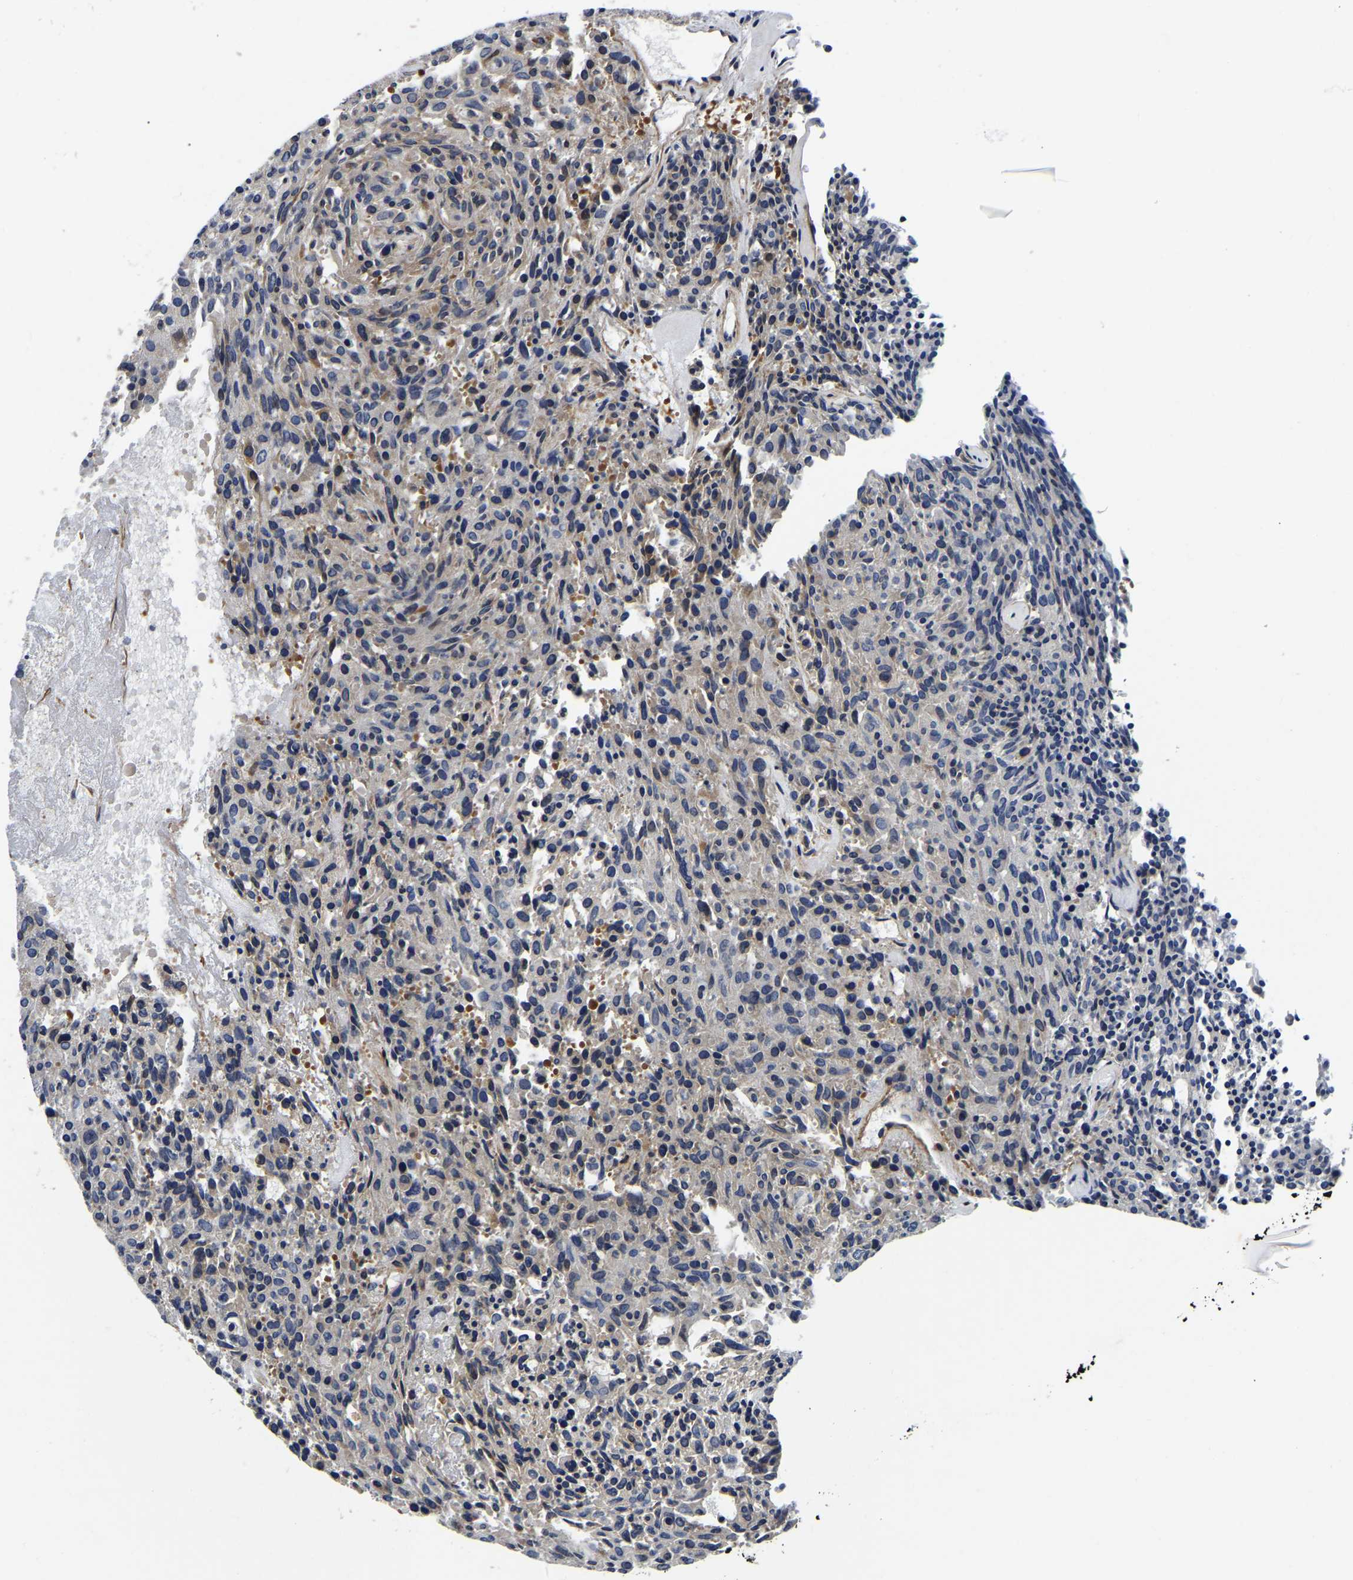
{"staining": {"intensity": "moderate", "quantity": "<25%", "location": "cytoplasmic/membranous"}, "tissue": "carcinoid", "cell_type": "Tumor cells", "image_type": "cancer", "snomed": [{"axis": "morphology", "description": "Carcinoid, malignant, NOS"}, {"axis": "topography", "description": "Pancreas"}], "caption": "Protein expression analysis of human carcinoid reveals moderate cytoplasmic/membranous expression in about <25% of tumor cells.", "gene": "KCTD17", "patient": {"sex": "female", "age": 54}}